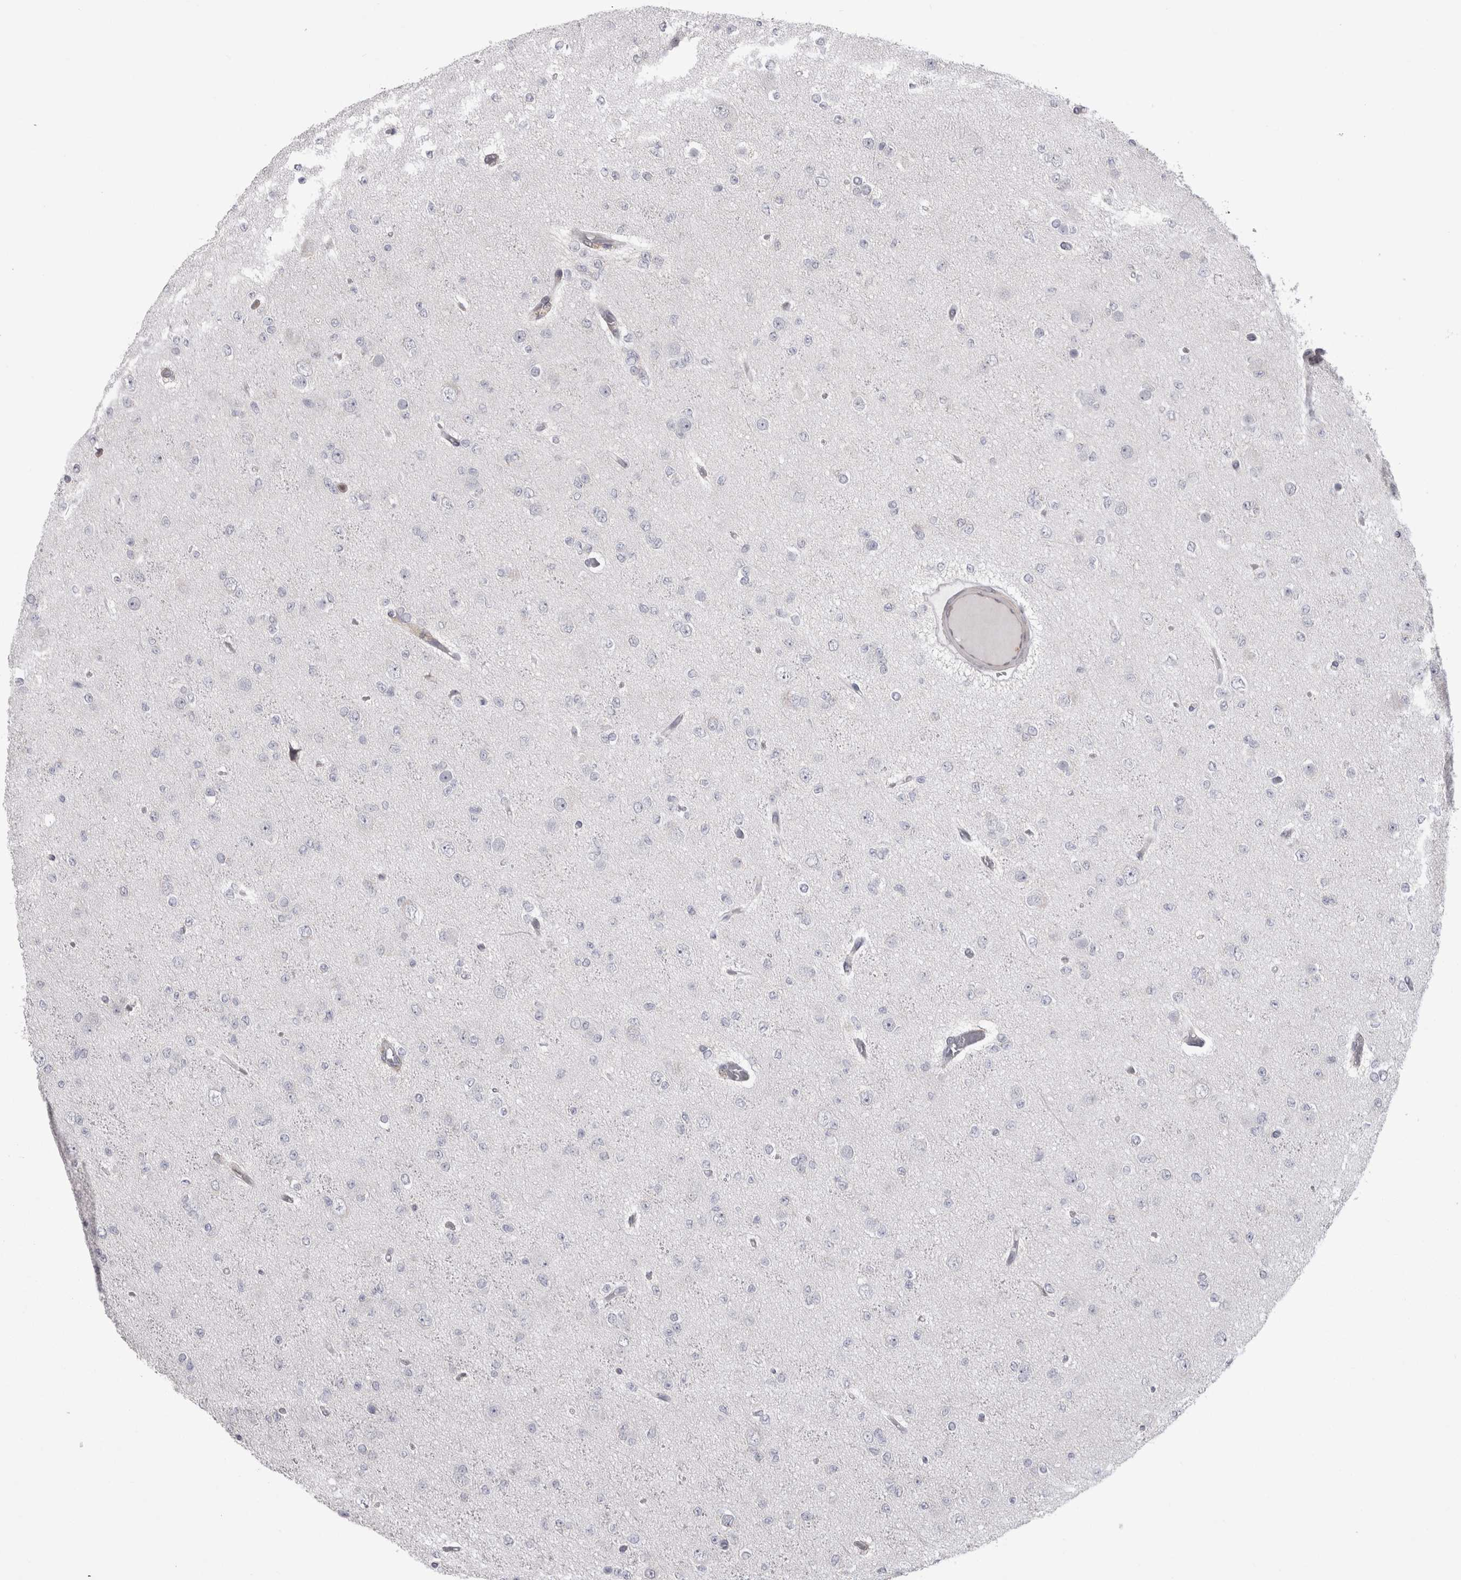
{"staining": {"intensity": "negative", "quantity": "none", "location": "none"}, "tissue": "glioma", "cell_type": "Tumor cells", "image_type": "cancer", "snomed": [{"axis": "morphology", "description": "Glioma, malignant, Low grade"}, {"axis": "topography", "description": "Brain"}], "caption": "Tumor cells are negative for protein expression in human glioma.", "gene": "CHIC2", "patient": {"sex": "female", "age": 22}}